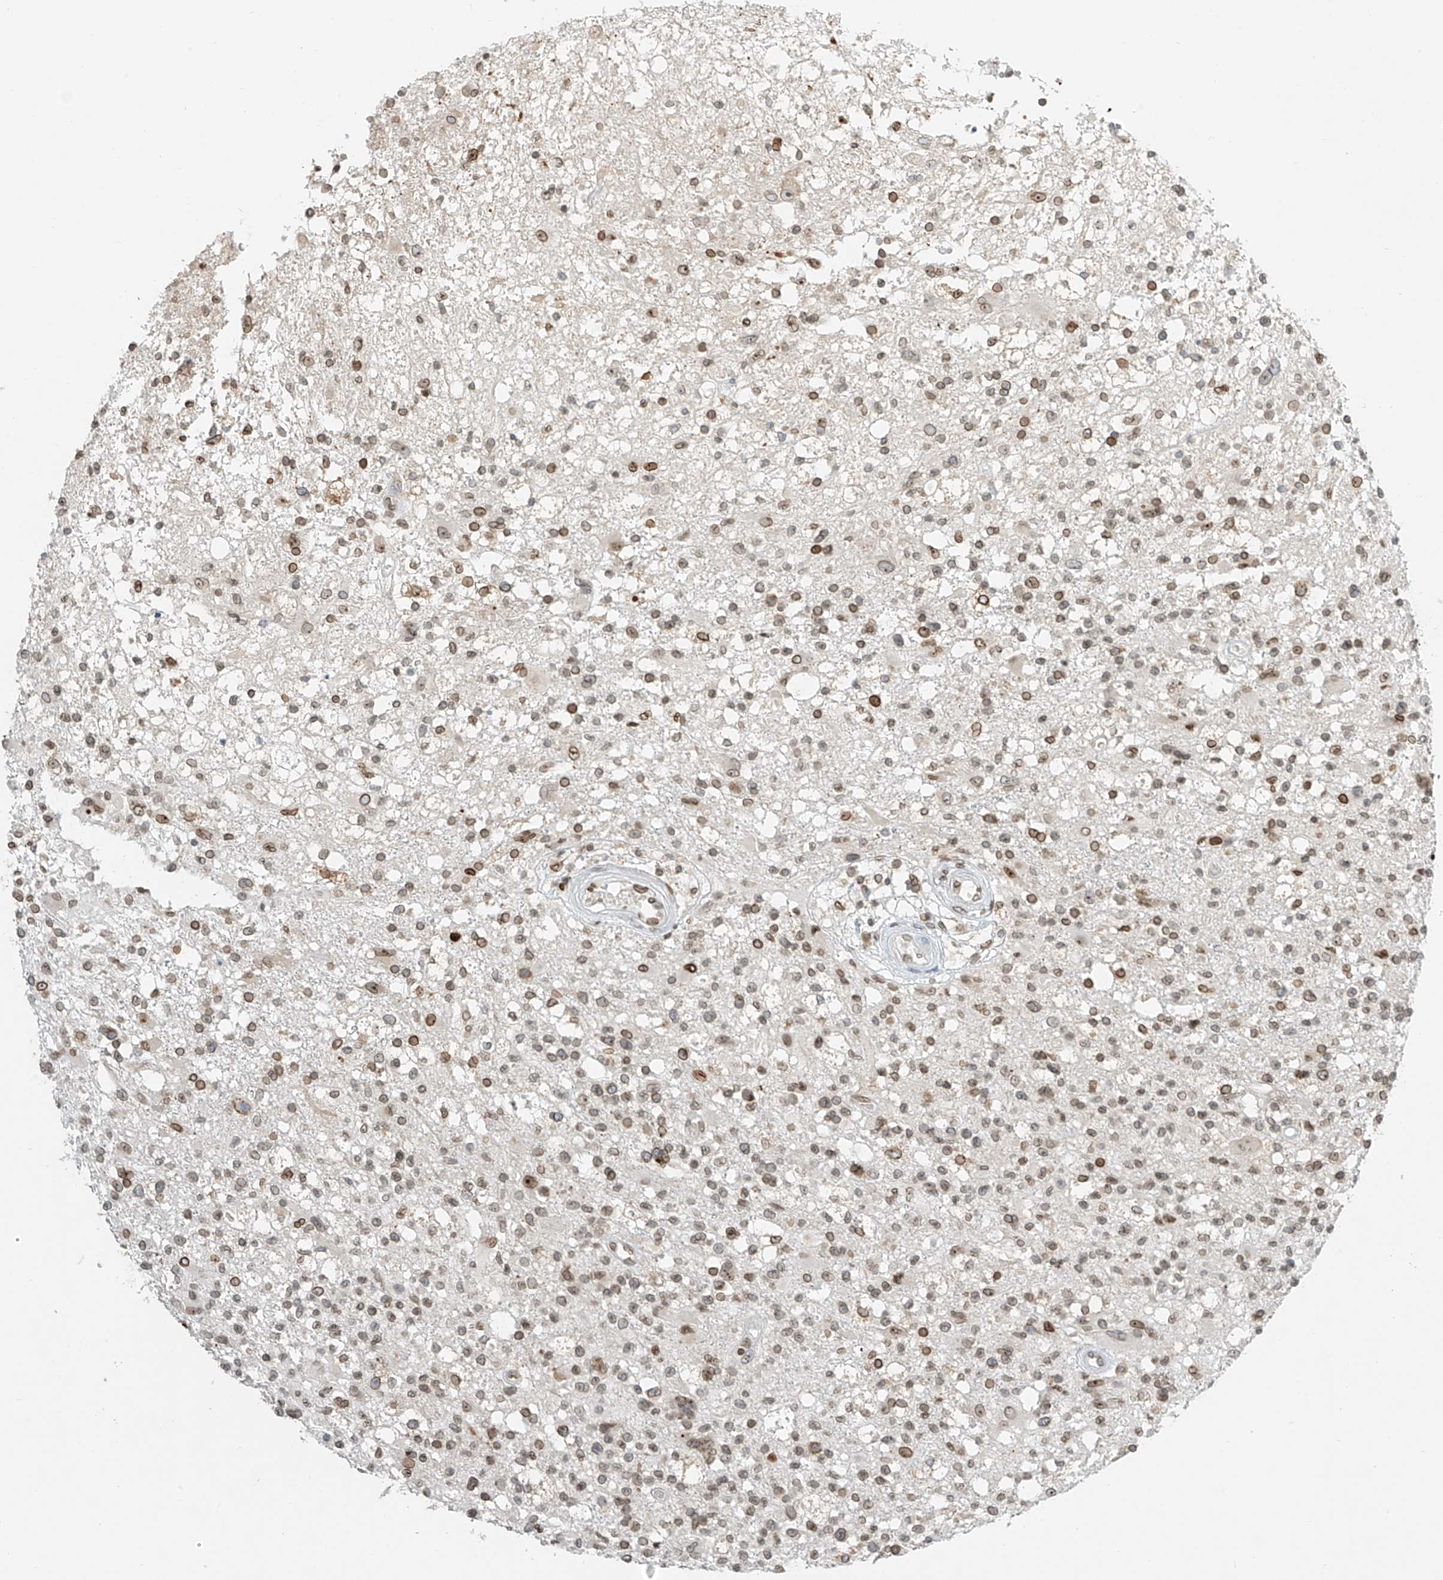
{"staining": {"intensity": "strong", "quantity": "<25%", "location": "cytoplasmic/membranous,nuclear"}, "tissue": "glioma", "cell_type": "Tumor cells", "image_type": "cancer", "snomed": [{"axis": "morphology", "description": "Glioma, malignant, High grade"}, {"axis": "morphology", "description": "Glioblastoma, NOS"}, {"axis": "topography", "description": "Brain"}], "caption": "Protein analysis of glioma tissue displays strong cytoplasmic/membranous and nuclear expression in approximately <25% of tumor cells.", "gene": "SAMD15", "patient": {"sex": "male", "age": 60}}